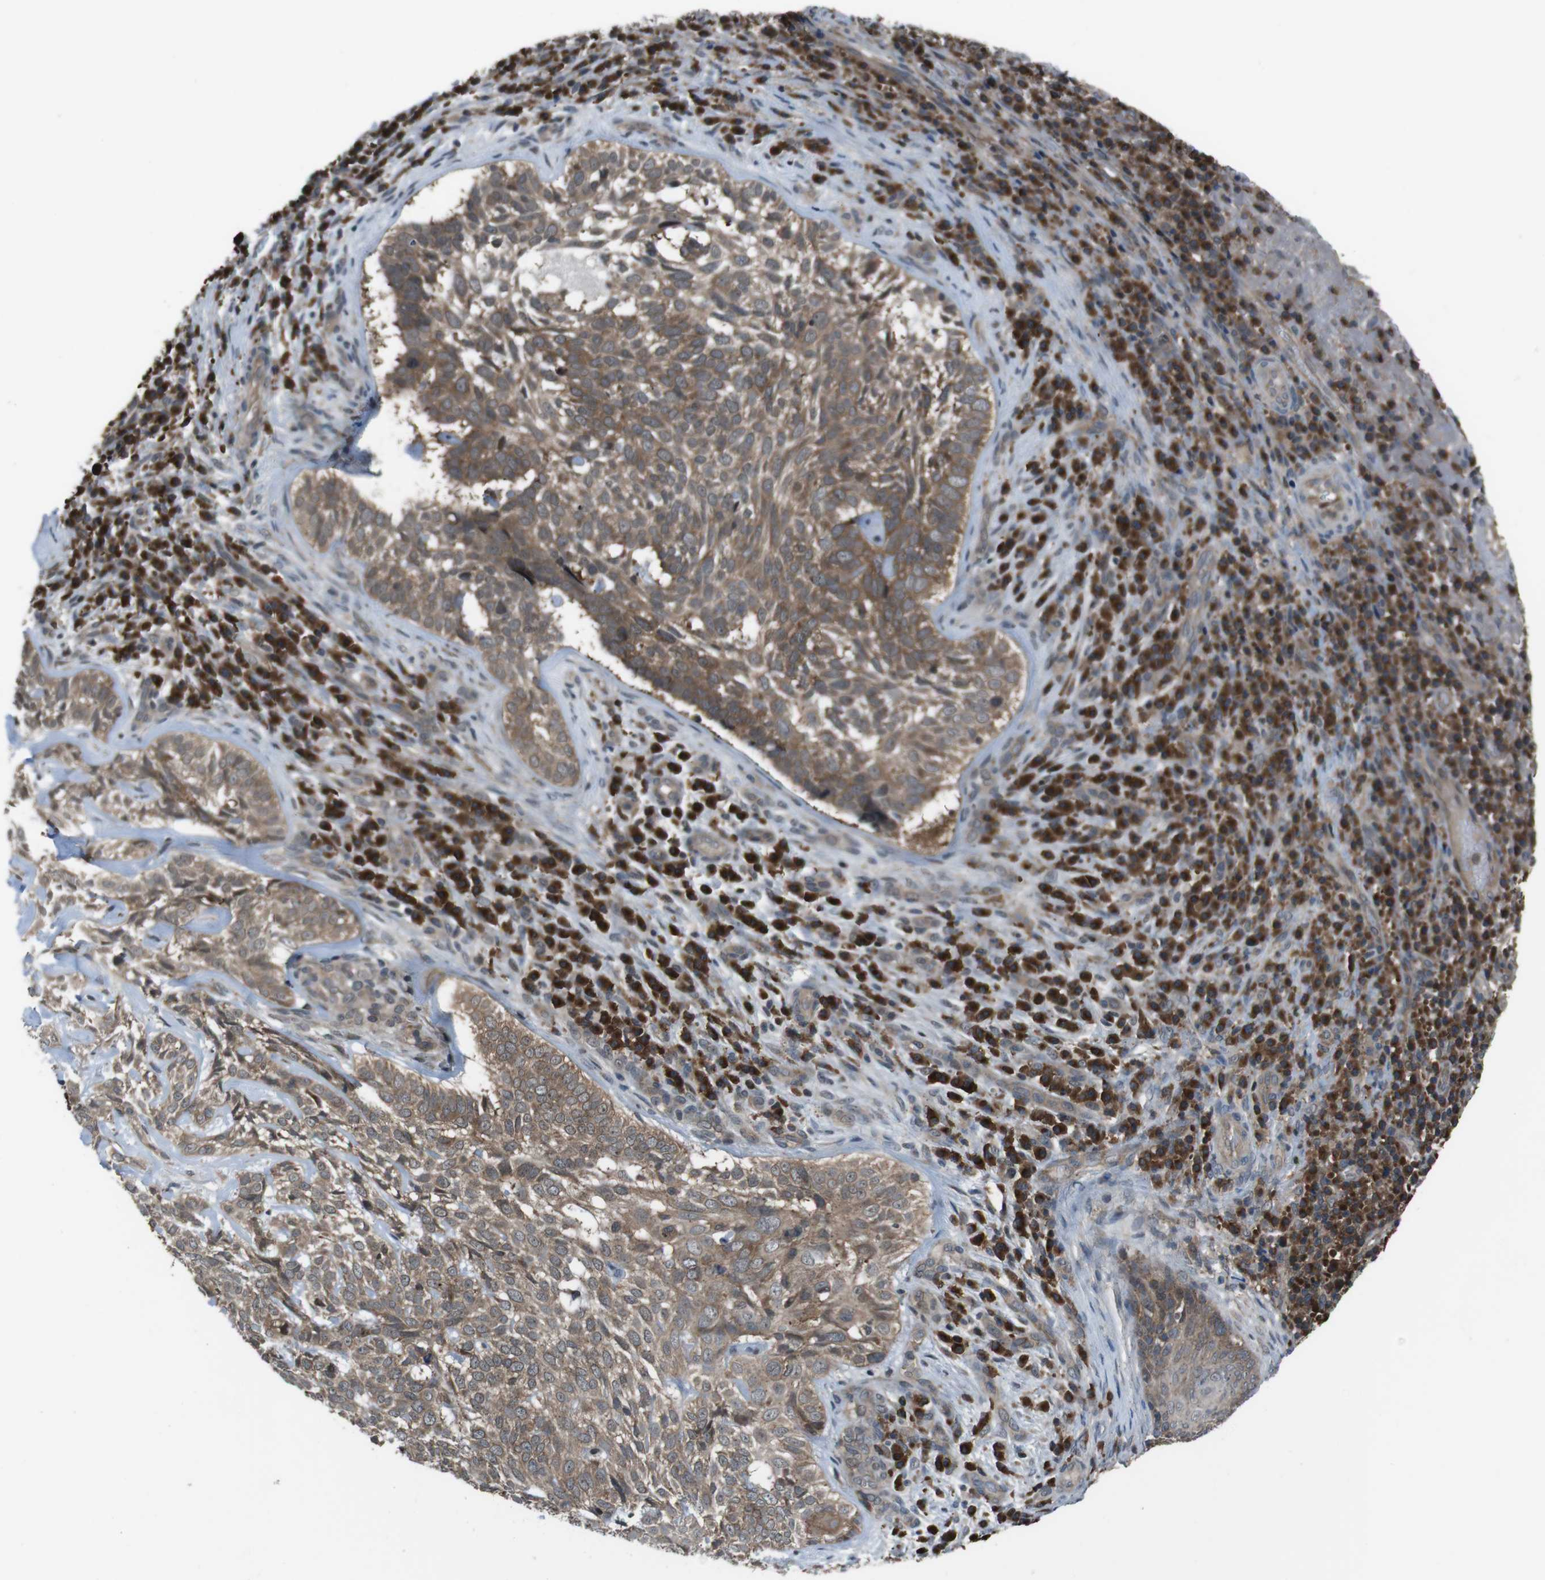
{"staining": {"intensity": "moderate", "quantity": ">75%", "location": "cytoplasmic/membranous"}, "tissue": "skin cancer", "cell_type": "Tumor cells", "image_type": "cancer", "snomed": [{"axis": "morphology", "description": "Basal cell carcinoma"}, {"axis": "topography", "description": "Skin"}], "caption": "Tumor cells exhibit medium levels of moderate cytoplasmic/membranous staining in approximately >75% of cells in human skin cancer (basal cell carcinoma).", "gene": "SLC22A23", "patient": {"sex": "male", "age": 72}}